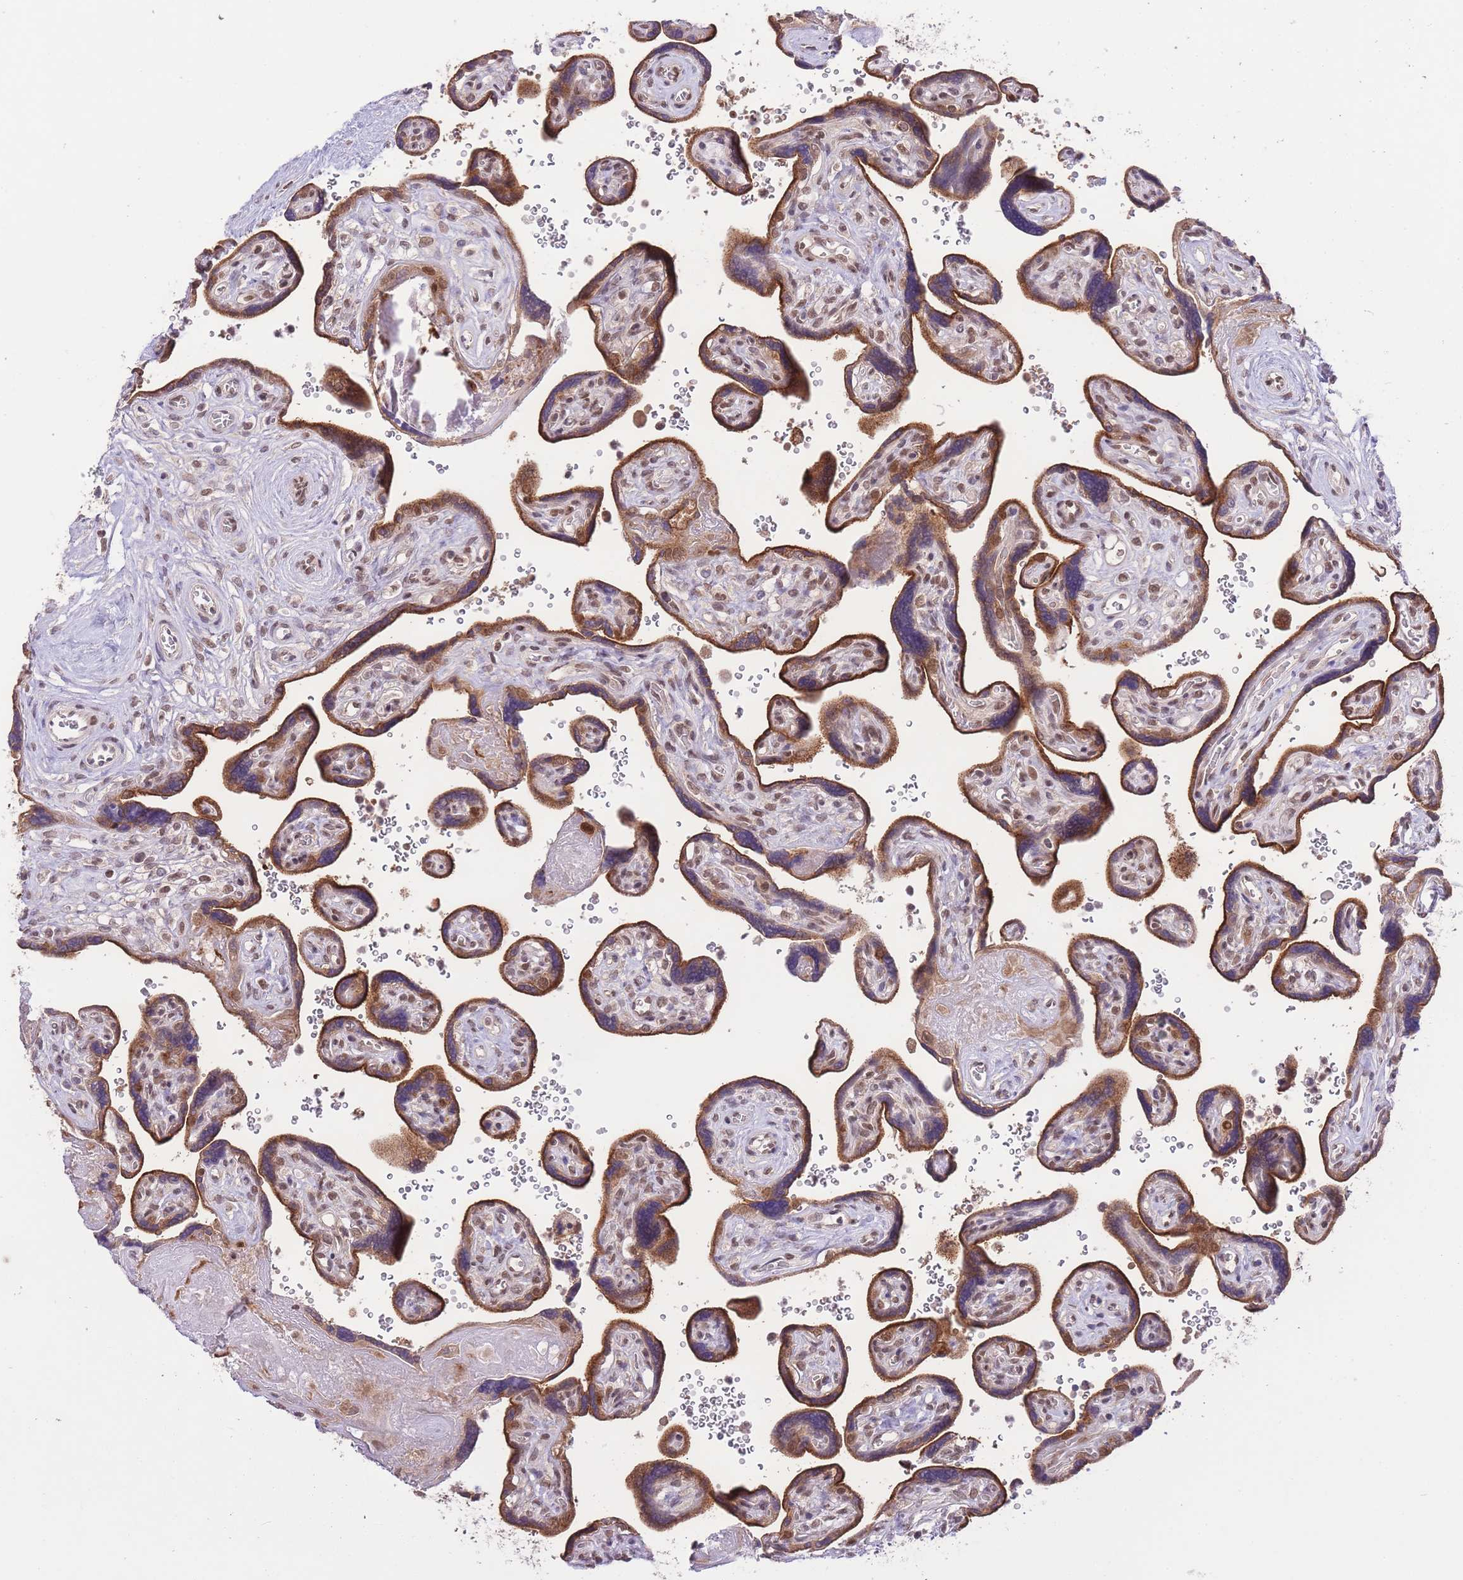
{"staining": {"intensity": "strong", "quantity": ">75%", "location": "cytoplasmic/membranous,nuclear"}, "tissue": "placenta", "cell_type": "Trophoblastic cells", "image_type": "normal", "snomed": [{"axis": "morphology", "description": "Normal tissue, NOS"}, {"axis": "topography", "description": "Placenta"}], "caption": "Protein positivity by immunohistochemistry (IHC) exhibits strong cytoplasmic/membranous,nuclear positivity in approximately >75% of trophoblastic cells in normal placenta.", "gene": "TMED3", "patient": {"sex": "female", "age": 39}}